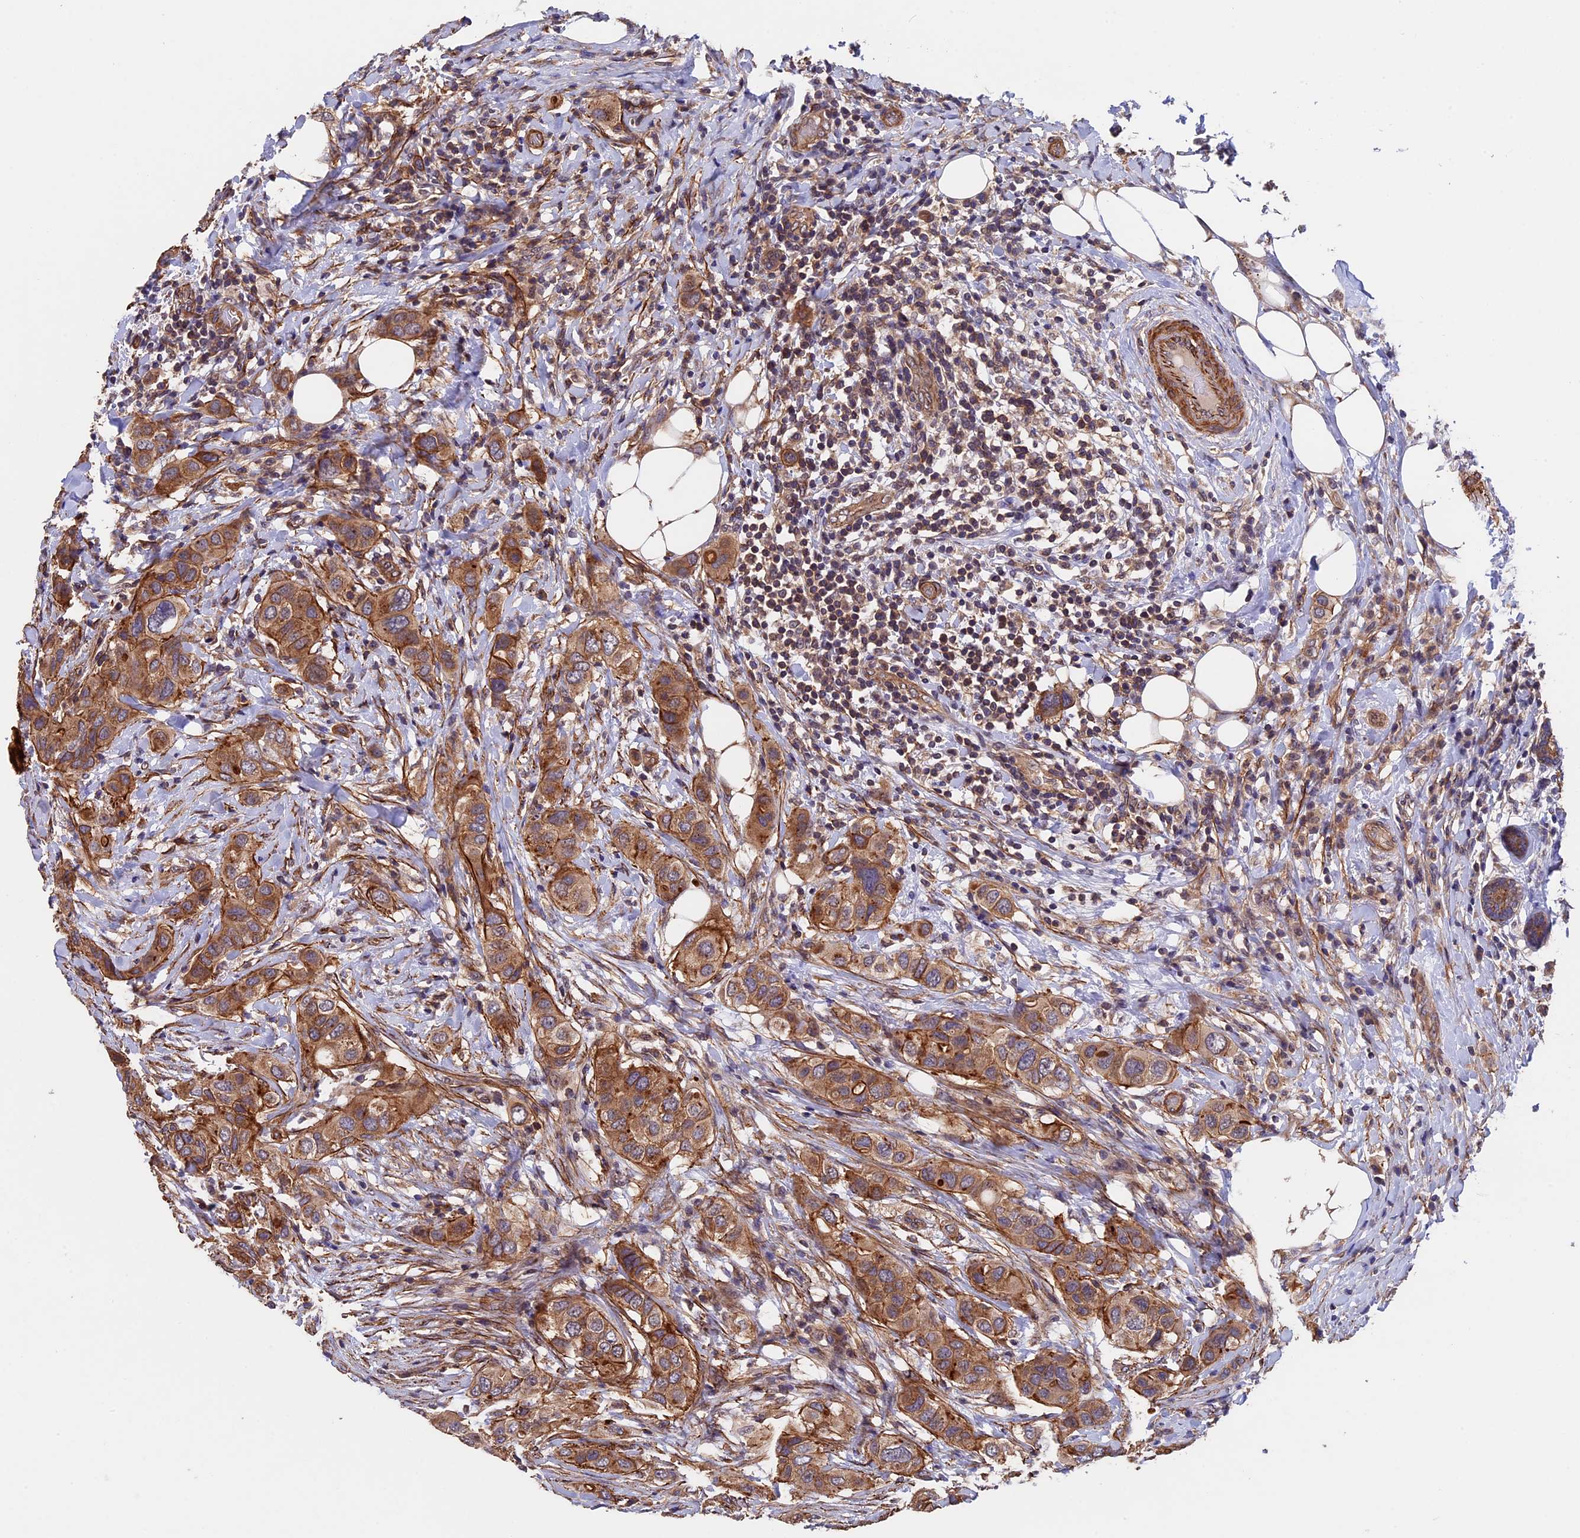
{"staining": {"intensity": "moderate", "quantity": ">75%", "location": "cytoplasmic/membranous"}, "tissue": "breast cancer", "cell_type": "Tumor cells", "image_type": "cancer", "snomed": [{"axis": "morphology", "description": "Lobular carcinoma"}, {"axis": "topography", "description": "Breast"}], "caption": "About >75% of tumor cells in breast cancer show moderate cytoplasmic/membranous protein positivity as visualized by brown immunohistochemical staining.", "gene": "SLC9A5", "patient": {"sex": "female", "age": 51}}